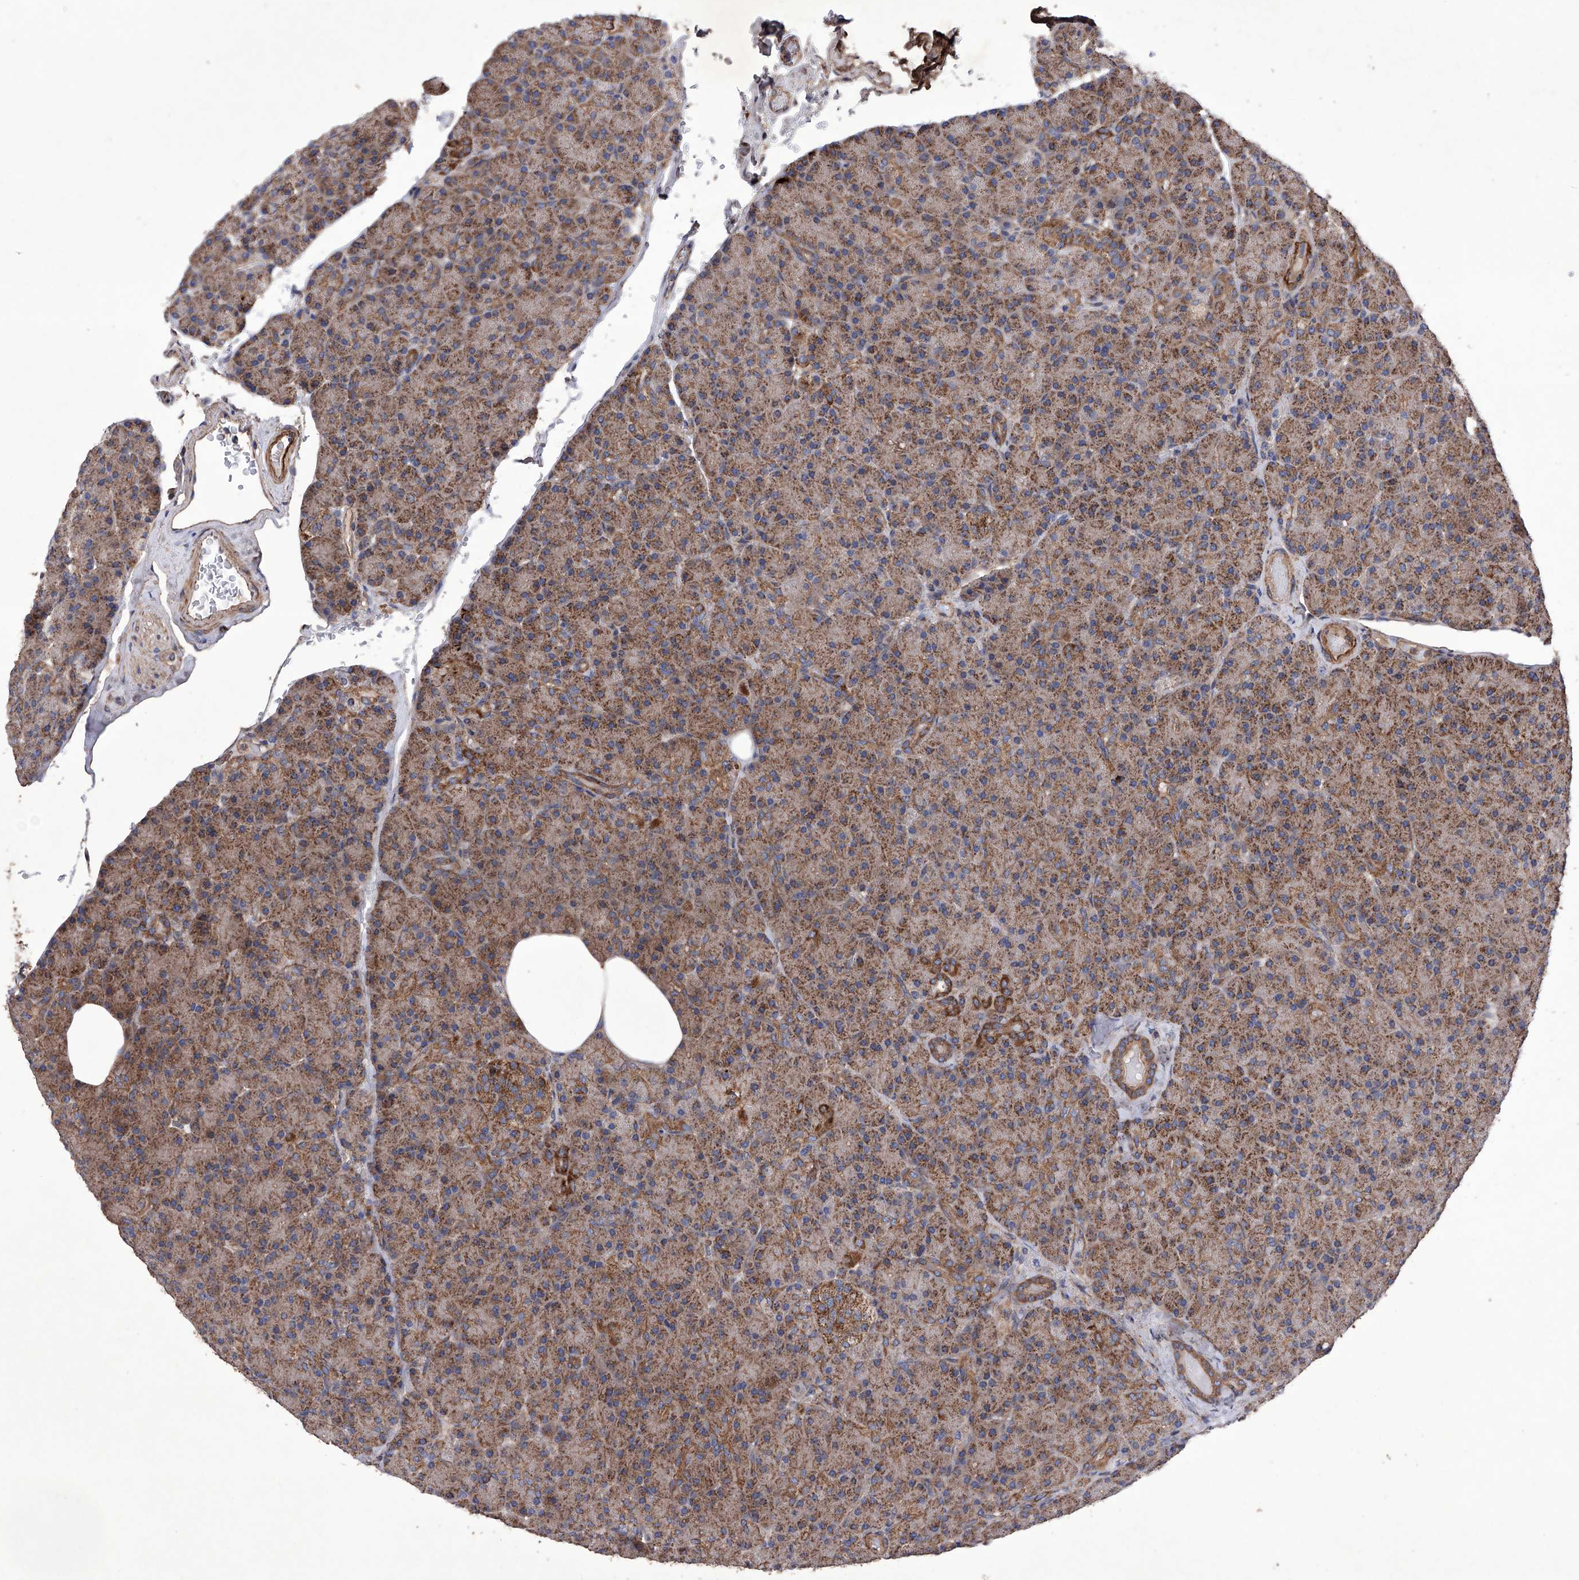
{"staining": {"intensity": "moderate", "quantity": ">75%", "location": "cytoplasmic/membranous"}, "tissue": "pancreas", "cell_type": "Exocrine glandular cells", "image_type": "normal", "snomed": [{"axis": "morphology", "description": "Normal tissue, NOS"}, {"axis": "topography", "description": "Pancreas"}], "caption": "Pancreas stained for a protein shows moderate cytoplasmic/membranous positivity in exocrine glandular cells. (brown staining indicates protein expression, while blue staining denotes nuclei).", "gene": "EFCAB2", "patient": {"sex": "female", "age": 43}}